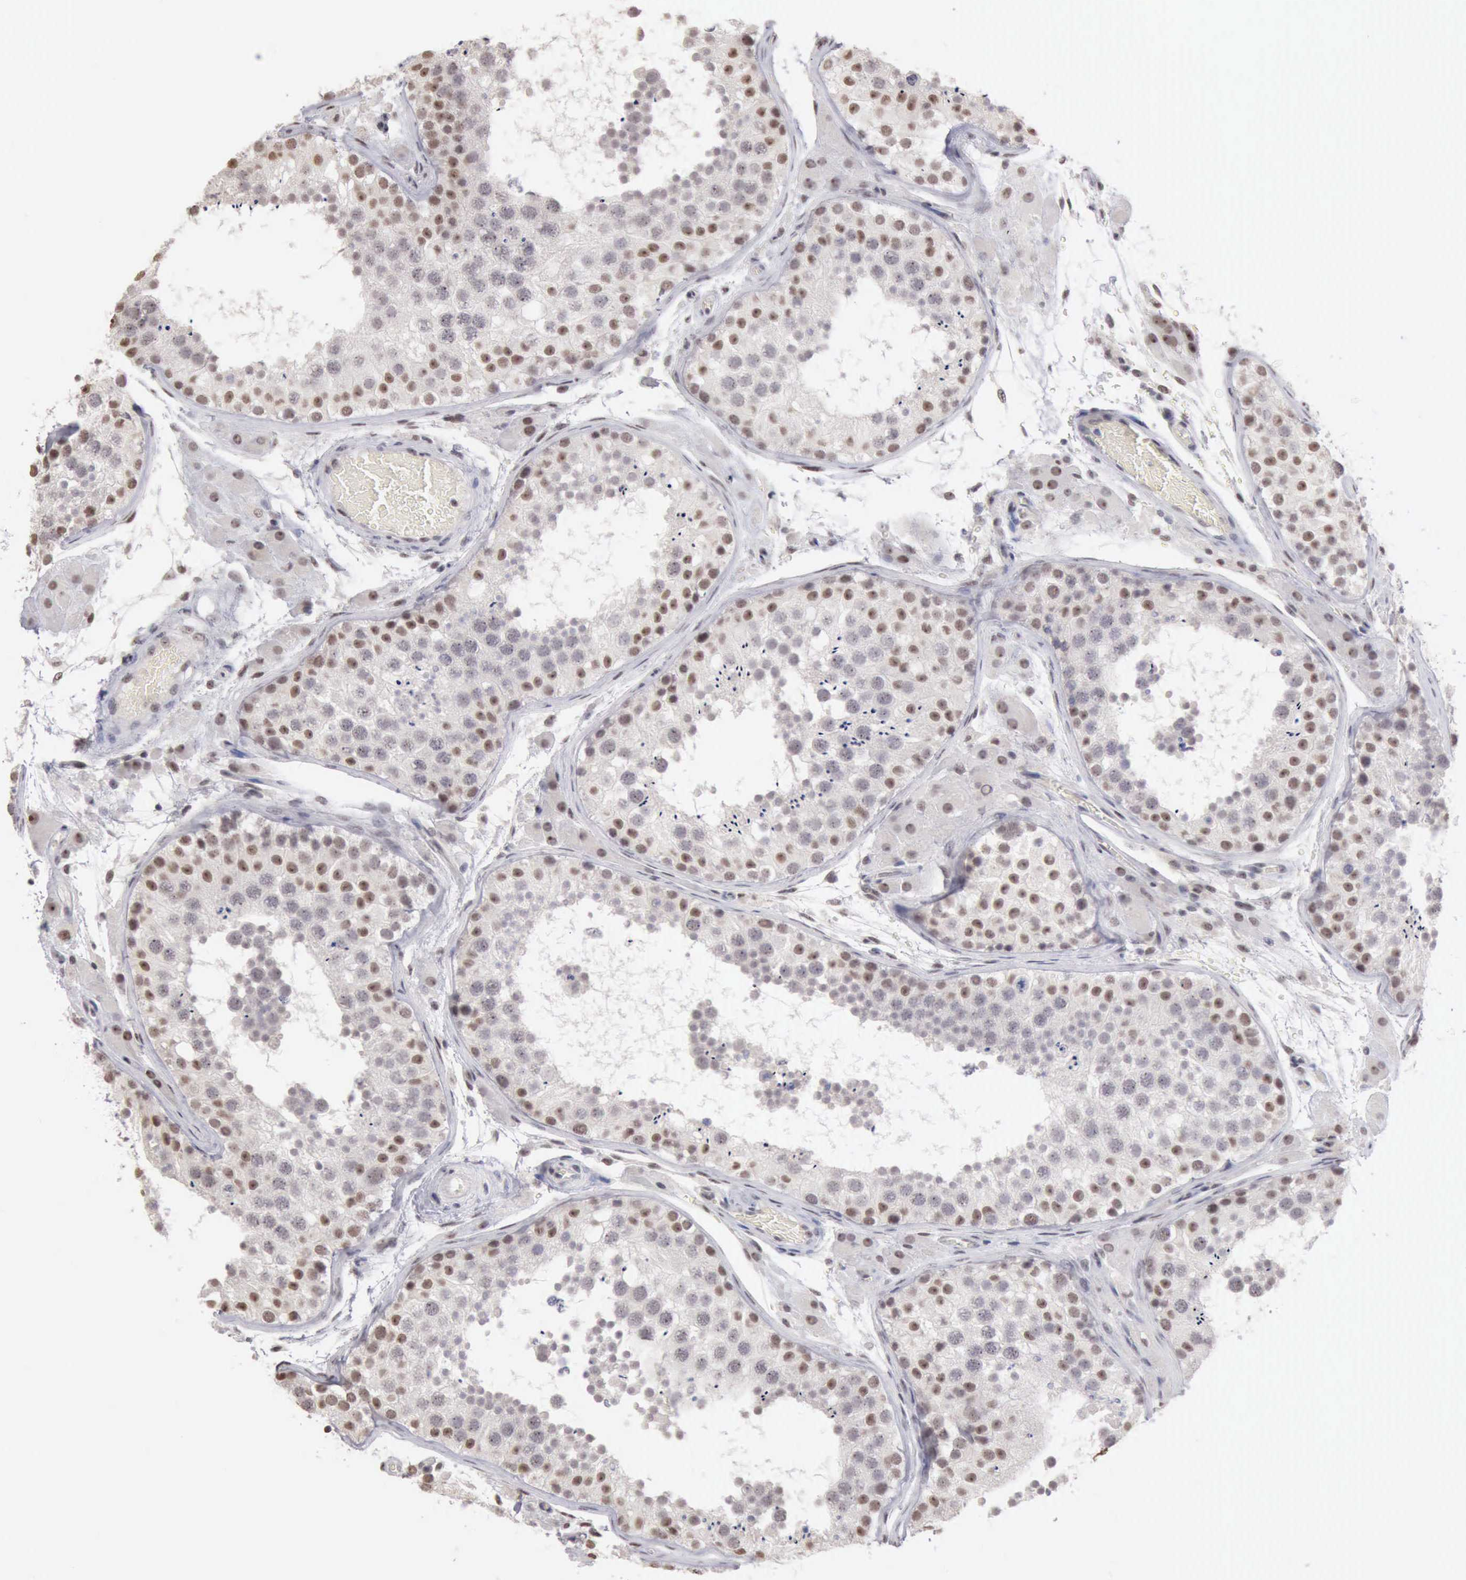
{"staining": {"intensity": "weak", "quantity": "<25%", "location": "nuclear"}, "tissue": "testis", "cell_type": "Cells in seminiferous ducts", "image_type": "normal", "snomed": [{"axis": "morphology", "description": "Normal tissue, NOS"}, {"axis": "topography", "description": "Testis"}], "caption": "Immunohistochemistry photomicrograph of normal testis stained for a protein (brown), which reveals no positivity in cells in seminiferous ducts. (DAB IHC with hematoxylin counter stain).", "gene": "TAF1", "patient": {"sex": "male", "age": 26}}